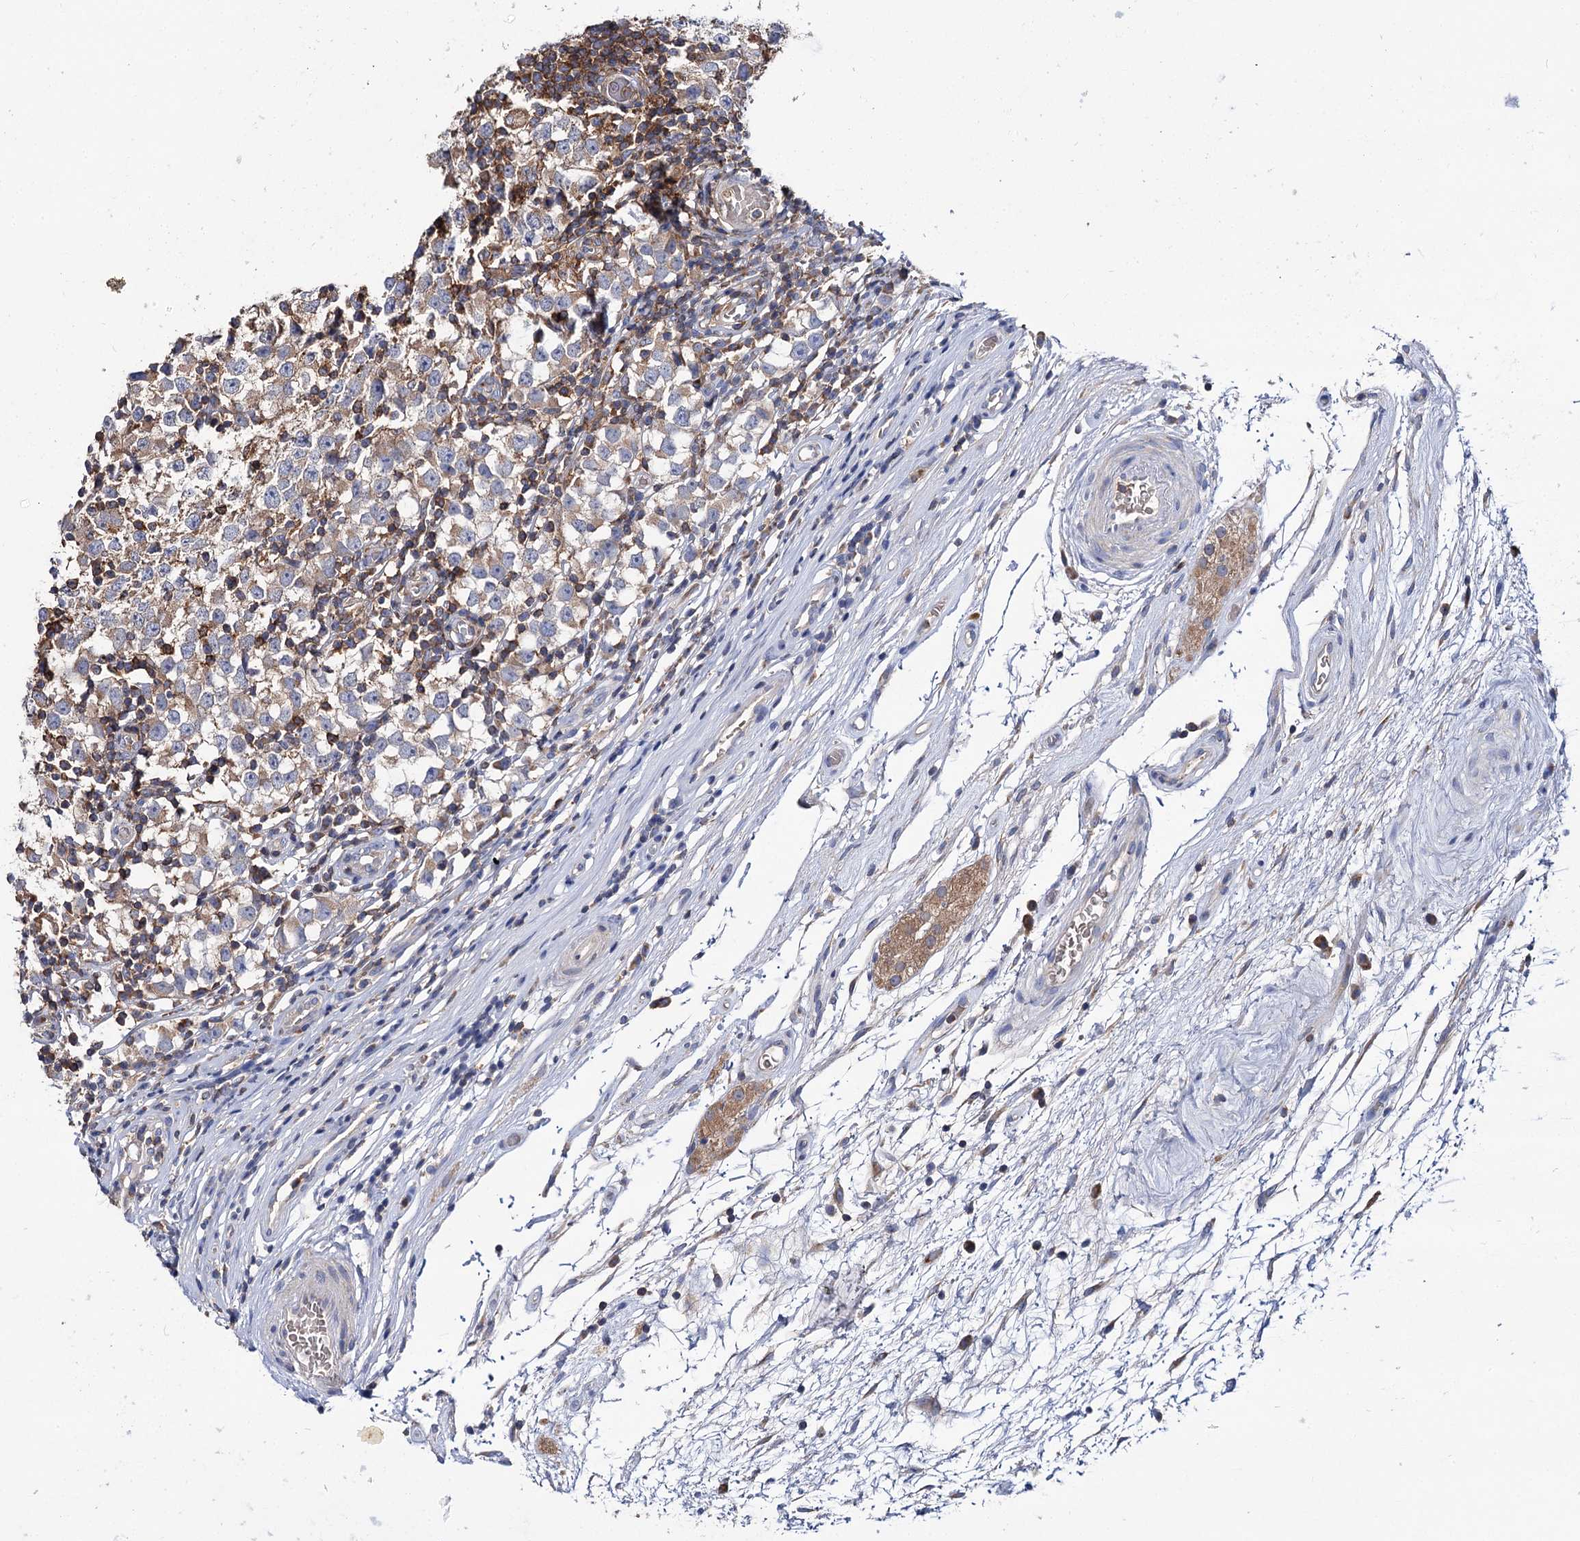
{"staining": {"intensity": "moderate", "quantity": ">75%", "location": "cytoplasmic/membranous"}, "tissue": "testis cancer", "cell_type": "Tumor cells", "image_type": "cancer", "snomed": [{"axis": "morphology", "description": "Seminoma, NOS"}, {"axis": "topography", "description": "Testis"}], "caption": "Immunohistochemical staining of testis cancer shows medium levels of moderate cytoplasmic/membranous expression in approximately >75% of tumor cells.", "gene": "UBASH3B", "patient": {"sex": "male", "age": 65}}